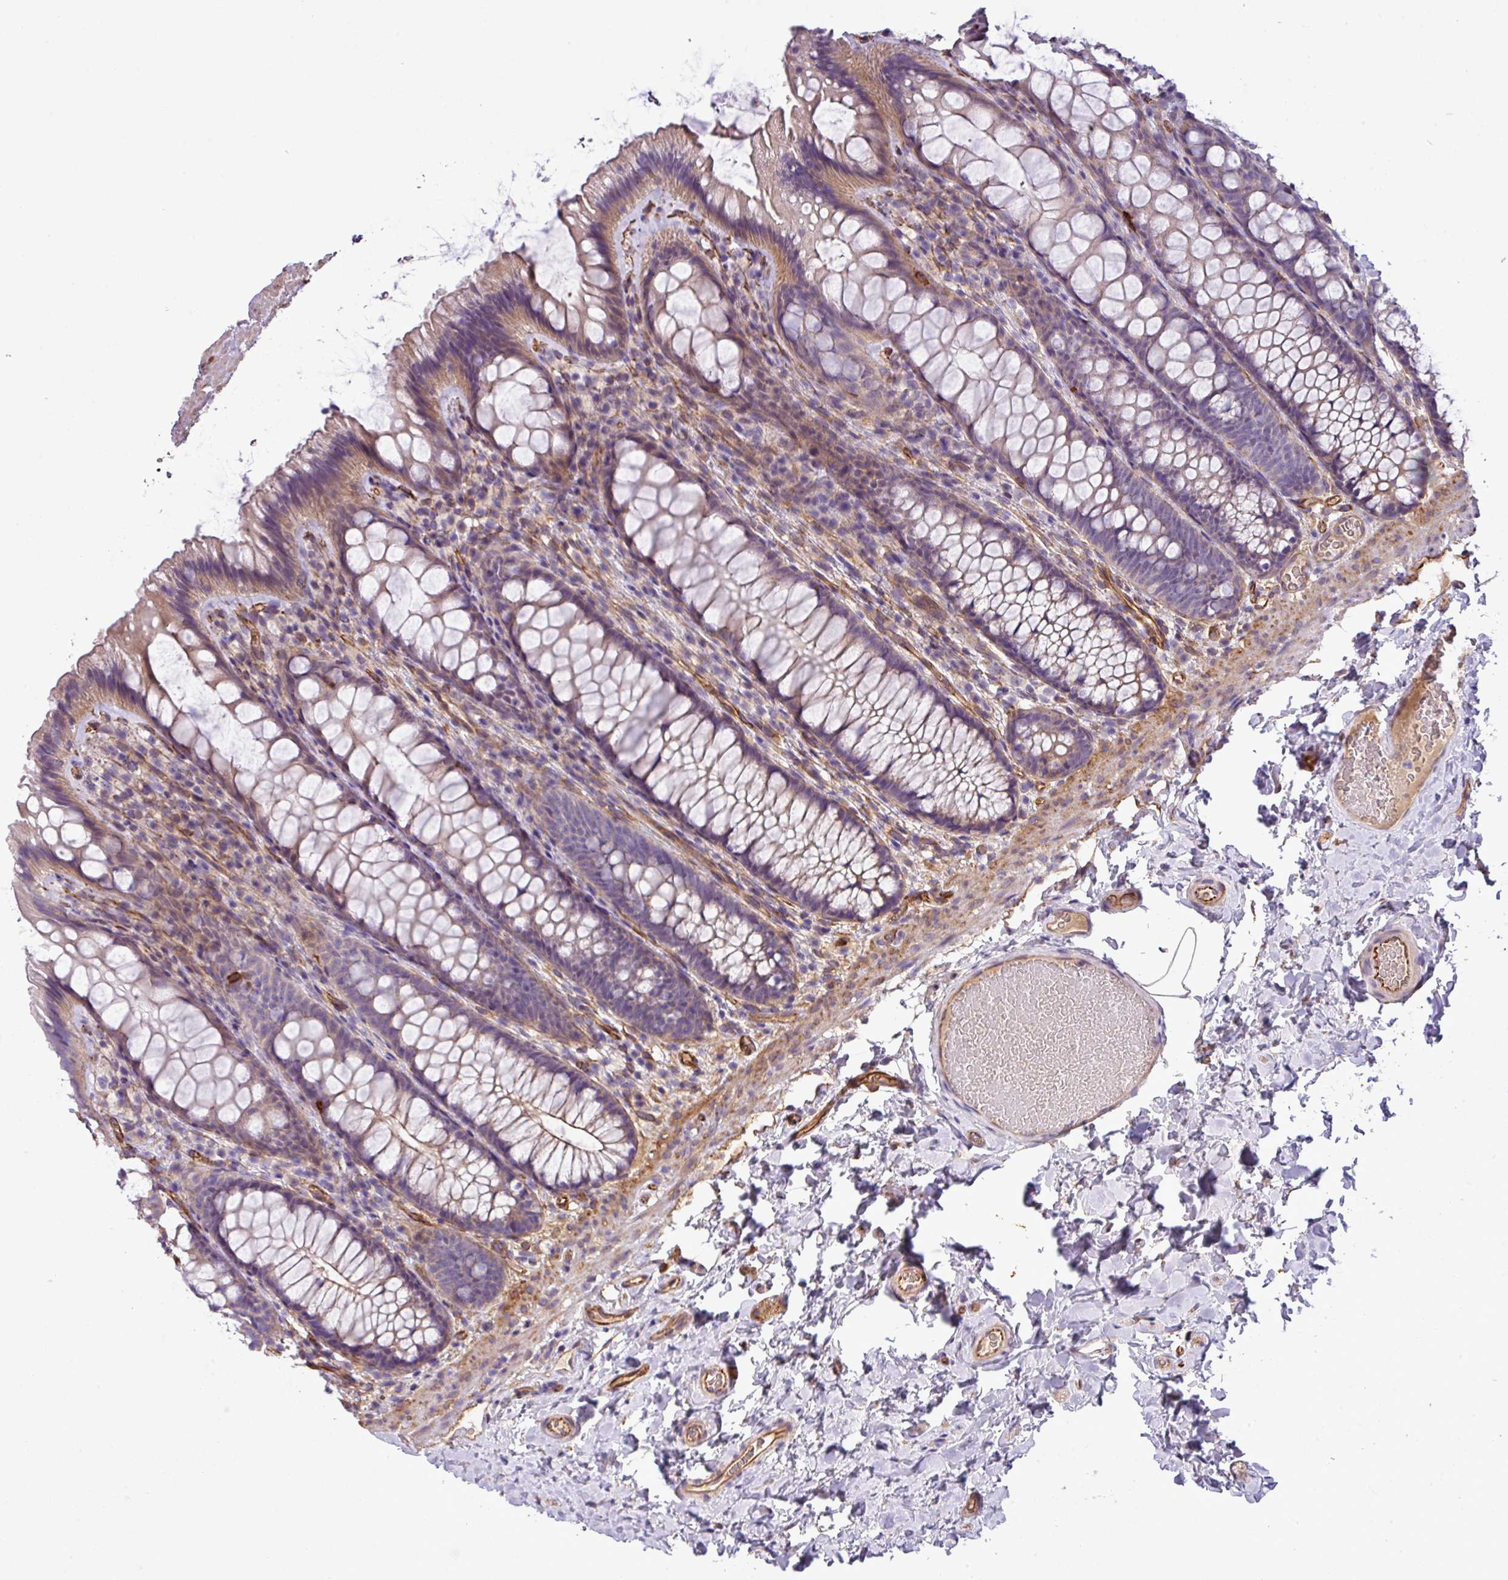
{"staining": {"intensity": "strong", "quantity": ">75%", "location": "cytoplasmic/membranous"}, "tissue": "colon", "cell_type": "Endothelial cells", "image_type": "normal", "snomed": [{"axis": "morphology", "description": "Normal tissue, NOS"}, {"axis": "topography", "description": "Colon"}], "caption": "Benign colon exhibits strong cytoplasmic/membranous staining in approximately >75% of endothelial cells (DAB IHC with brightfield microscopy, high magnification)..", "gene": "PARD6A", "patient": {"sex": "male", "age": 46}}